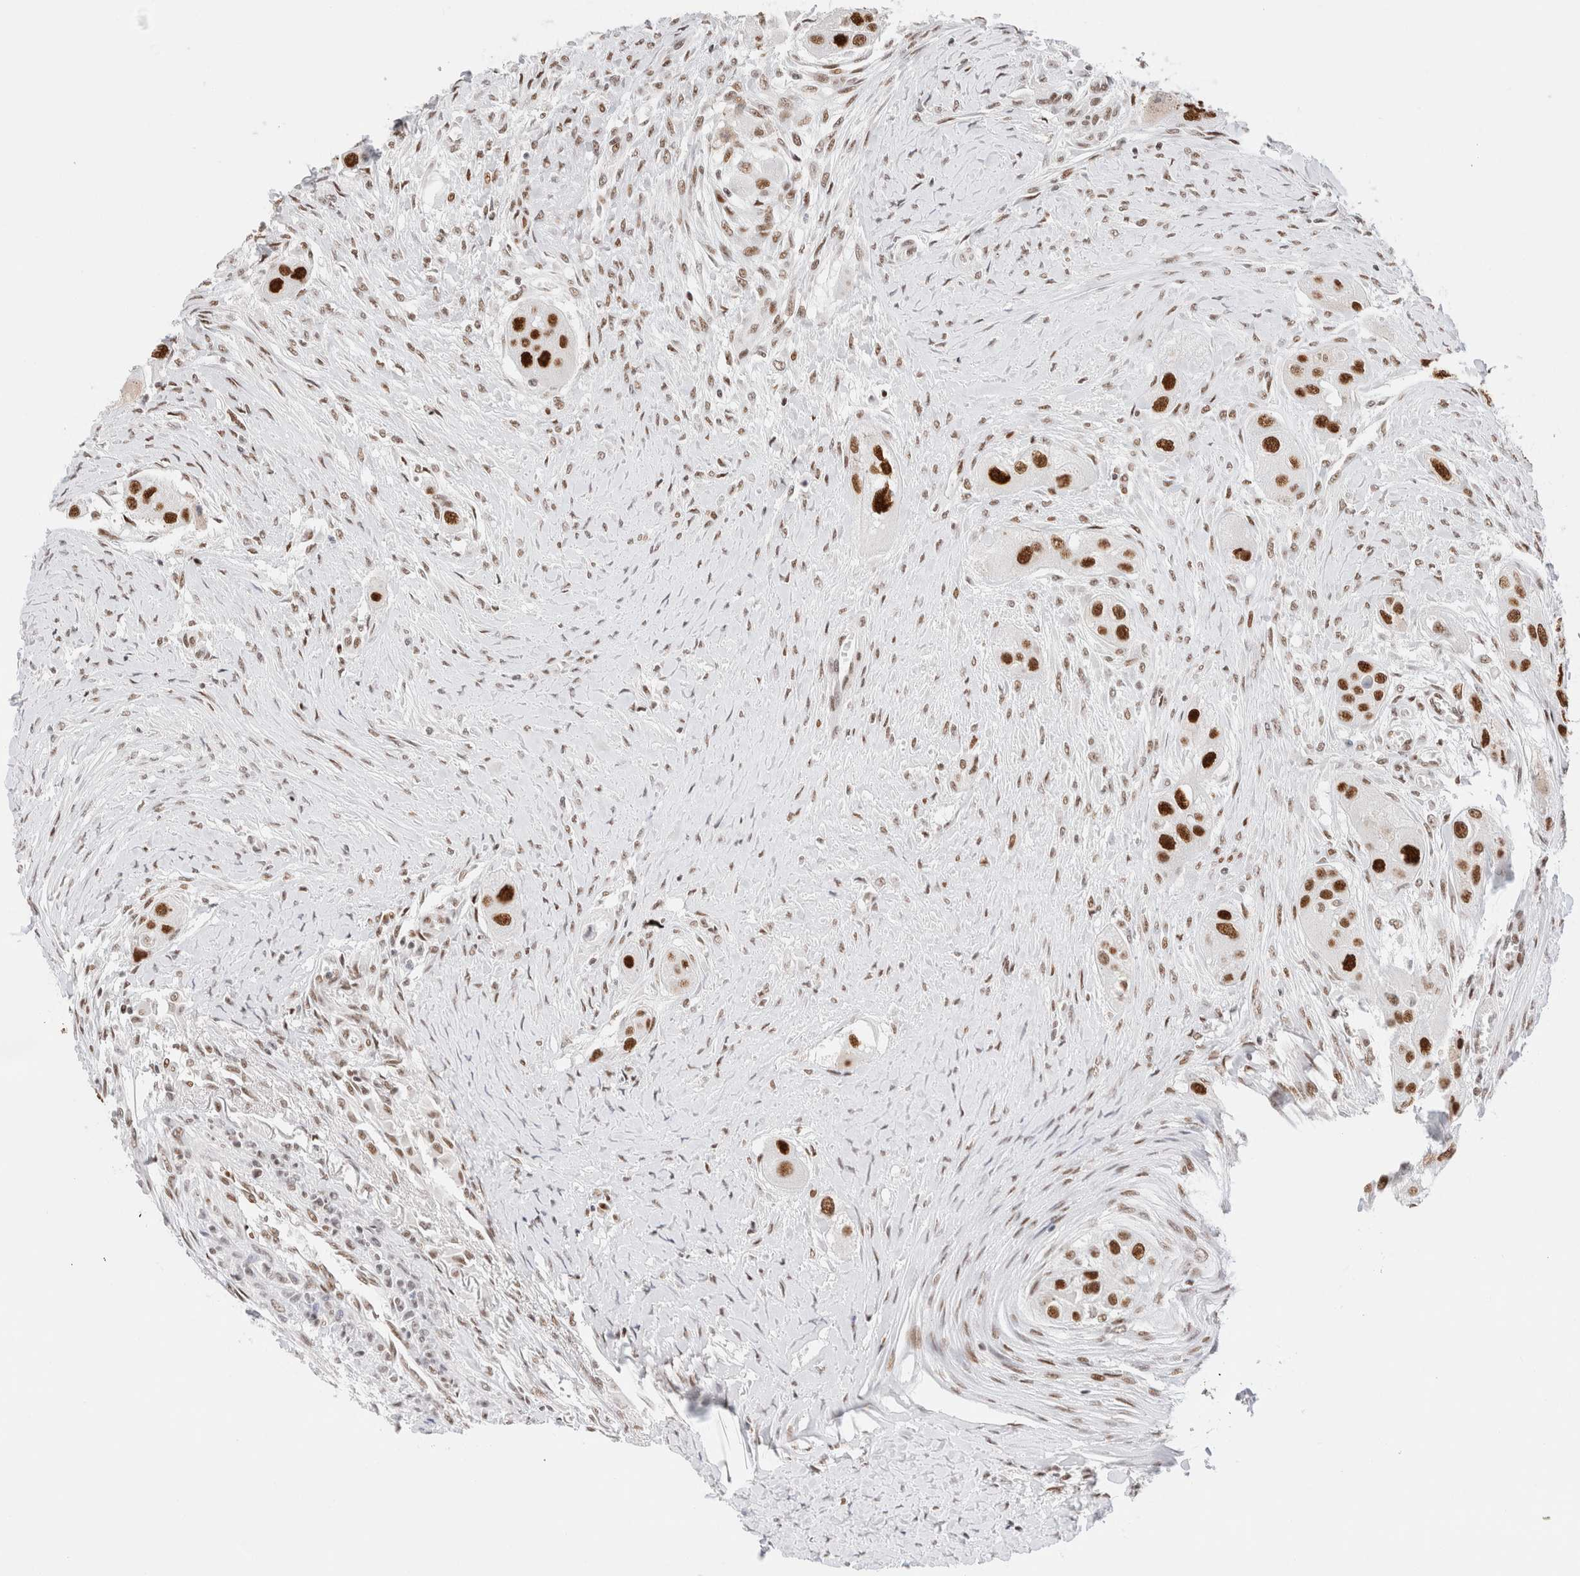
{"staining": {"intensity": "strong", "quantity": ">75%", "location": "nuclear"}, "tissue": "head and neck cancer", "cell_type": "Tumor cells", "image_type": "cancer", "snomed": [{"axis": "morphology", "description": "Normal tissue, NOS"}, {"axis": "morphology", "description": "Squamous cell carcinoma, NOS"}, {"axis": "topography", "description": "Skeletal muscle"}, {"axis": "topography", "description": "Head-Neck"}], "caption": "Head and neck squamous cell carcinoma stained for a protein (brown) displays strong nuclear positive positivity in about >75% of tumor cells.", "gene": "ZNF282", "patient": {"sex": "male", "age": 51}}